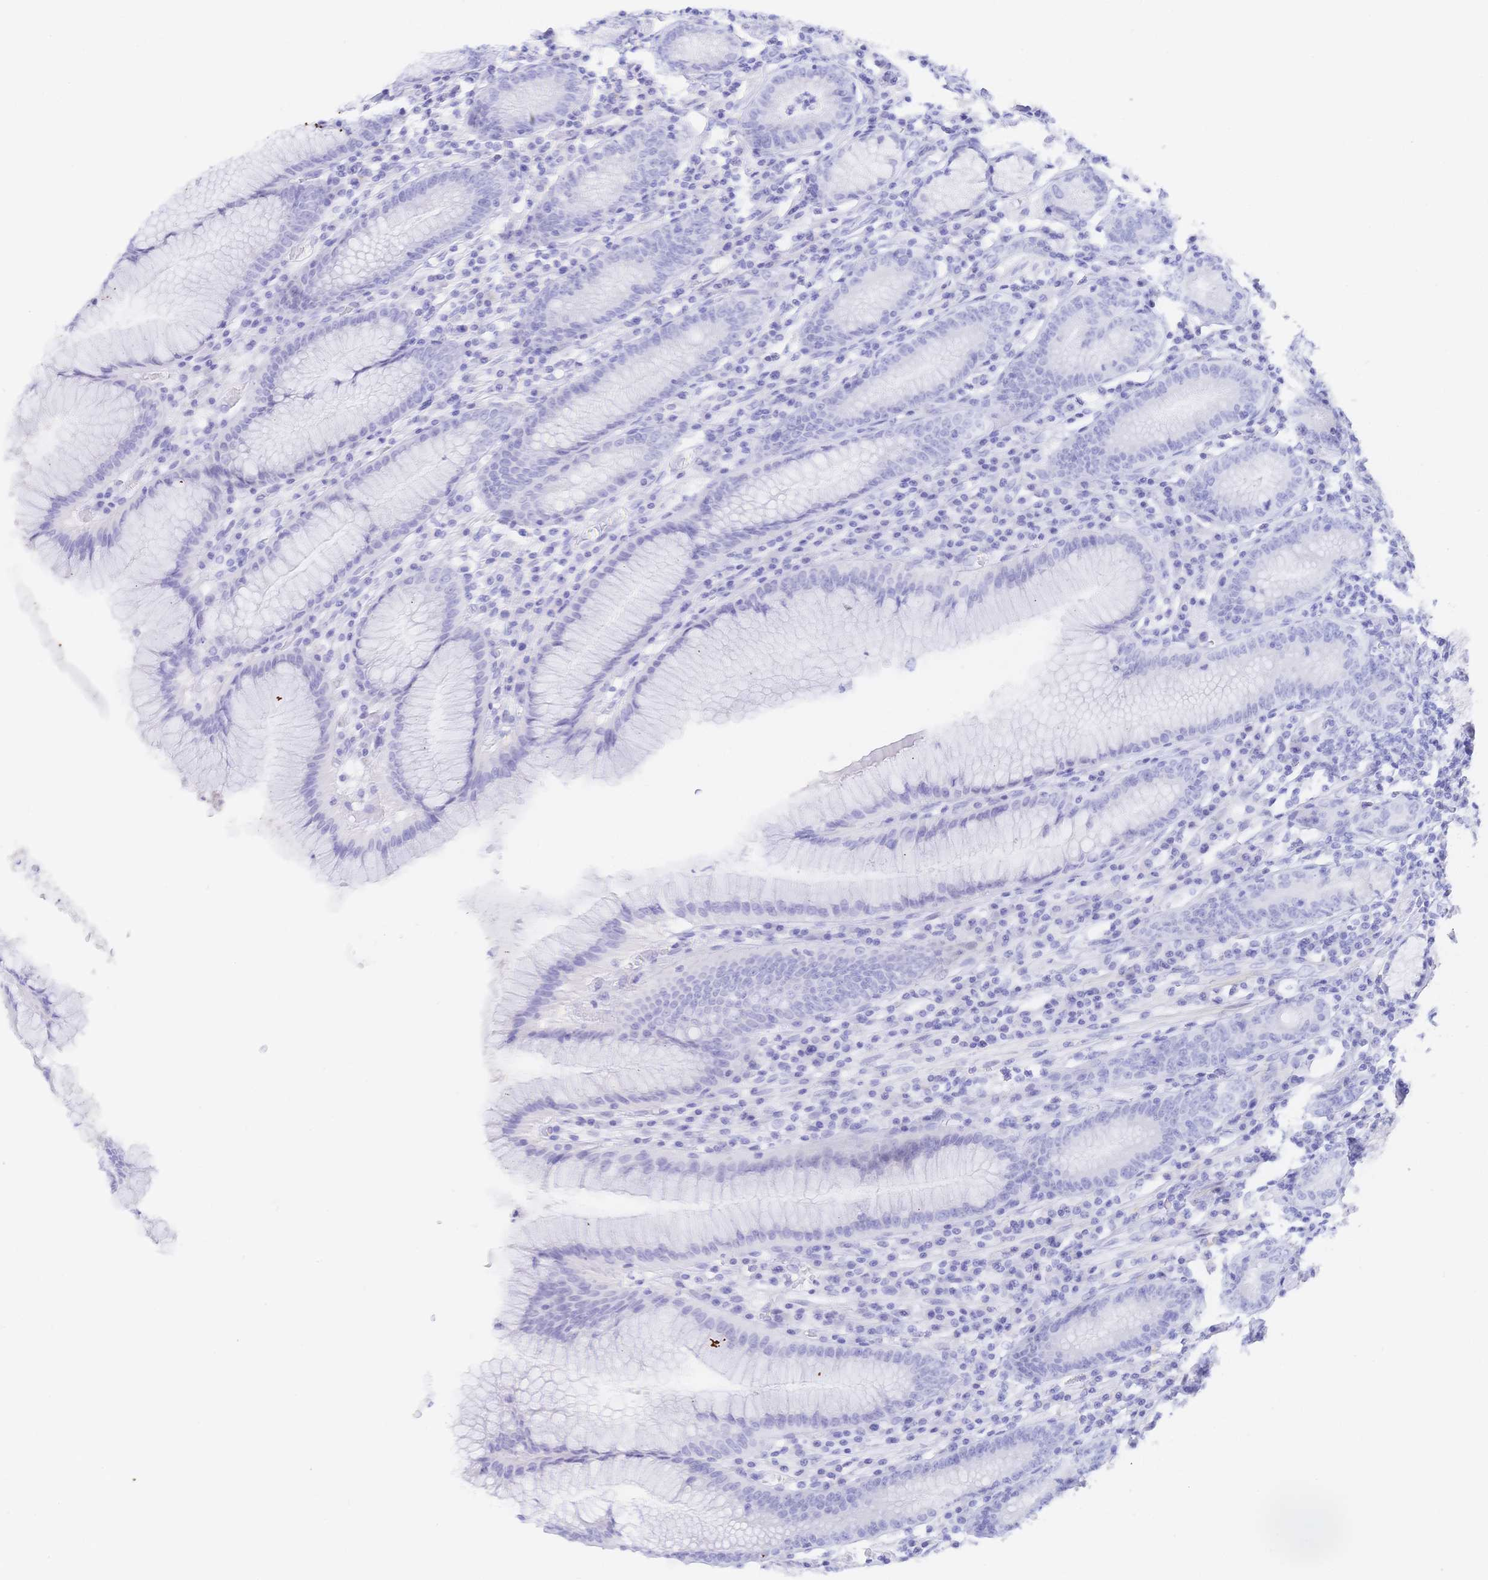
{"staining": {"intensity": "negative", "quantity": "none", "location": "none"}, "tissue": "stomach", "cell_type": "Glandular cells", "image_type": "normal", "snomed": [{"axis": "morphology", "description": "Normal tissue, NOS"}, {"axis": "topography", "description": "Stomach"}], "caption": "This histopathology image is of unremarkable stomach stained with immunohistochemistry to label a protein in brown with the nuclei are counter-stained blue. There is no positivity in glandular cells. (DAB (3,3'-diaminobenzidine) immunohistochemistry visualized using brightfield microscopy, high magnification).", "gene": "KCNH6", "patient": {"sex": "male", "age": 55}}